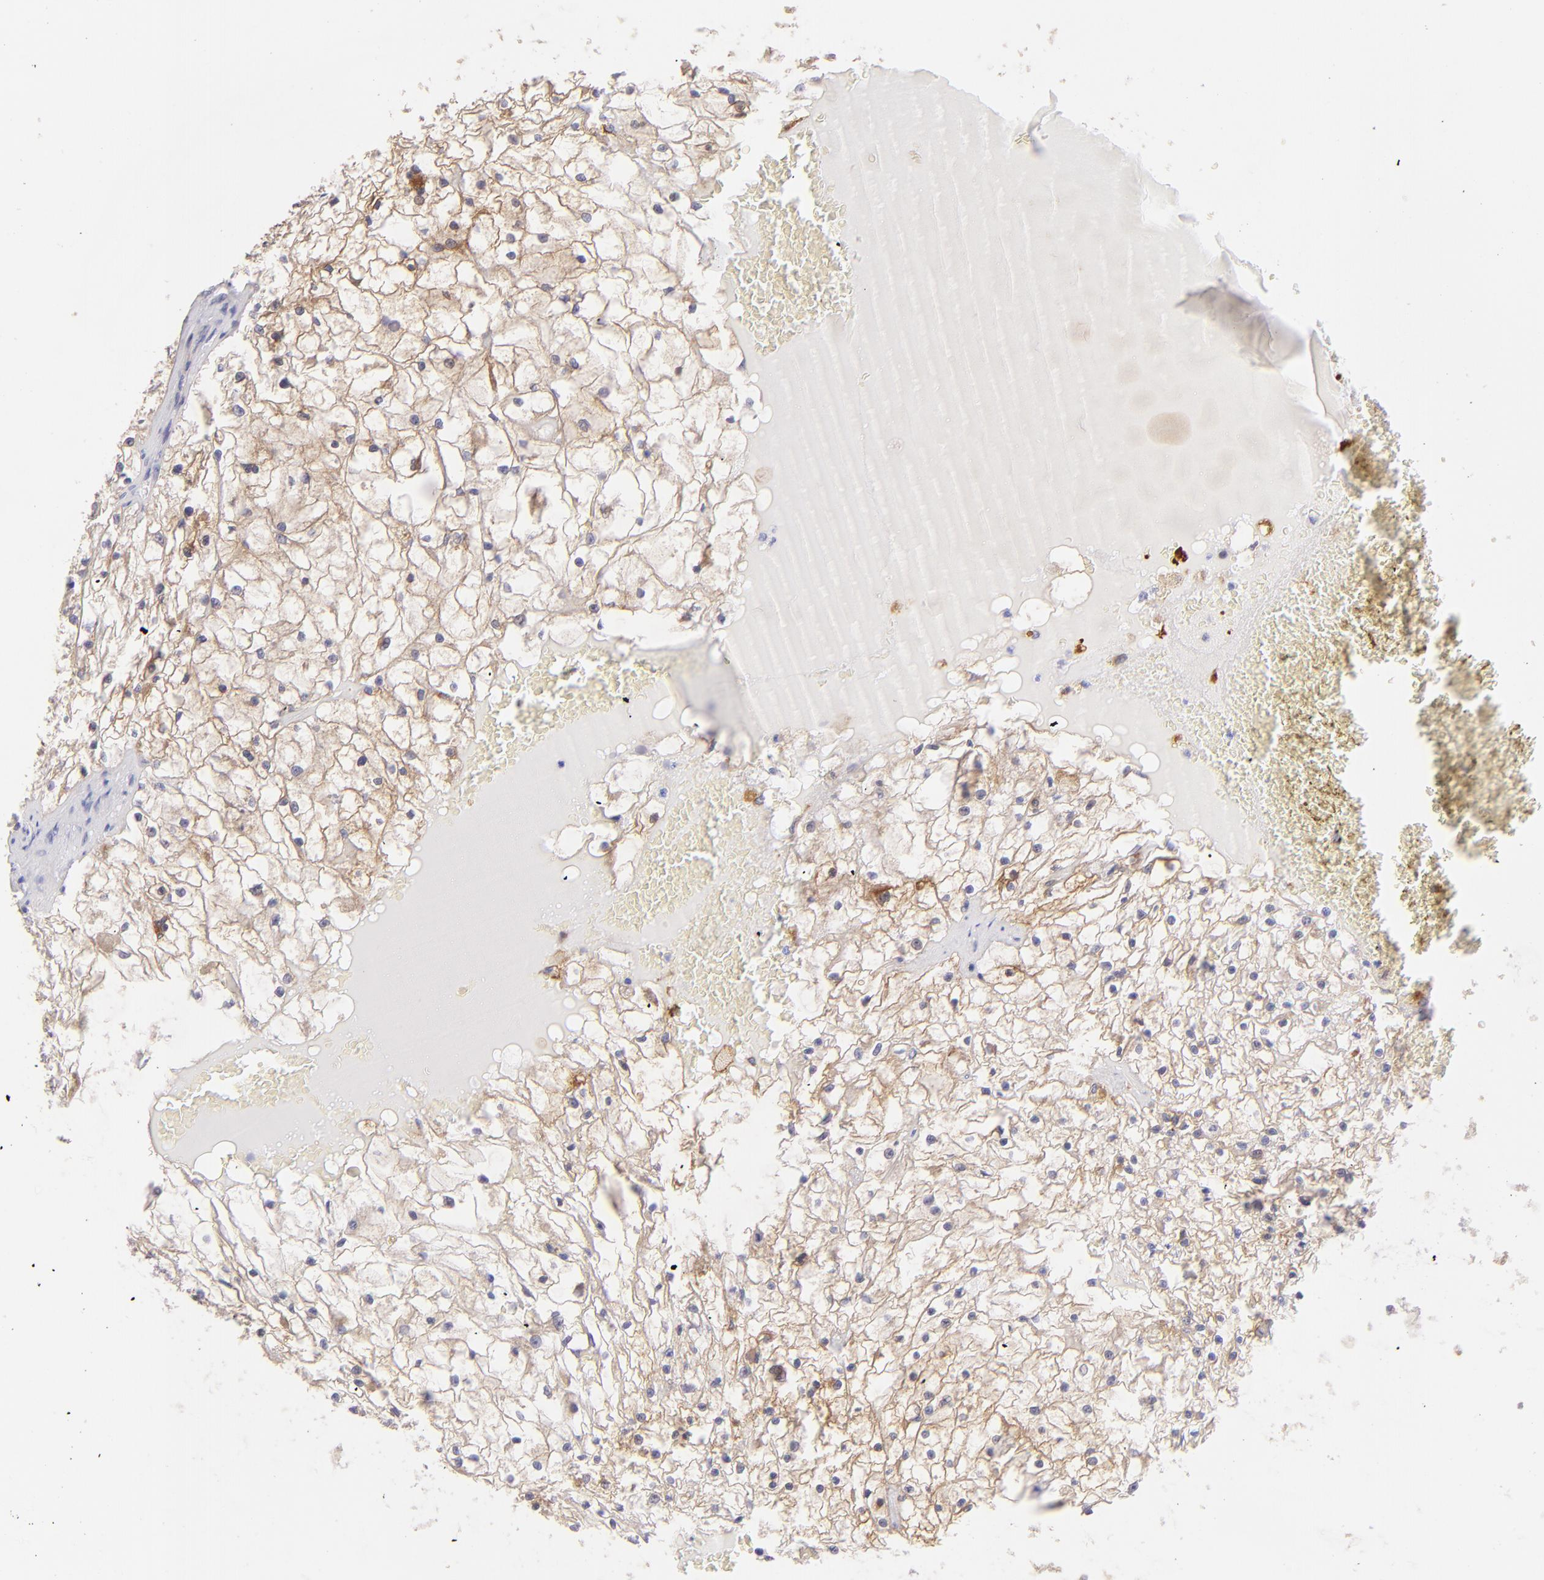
{"staining": {"intensity": "weak", "quantity": ">75%", "location": "cytoplasmic/membranous"}, "tissue": "renal cancer", "cell_type": "Tumor cells", "image_type": "cancer", "snomed": [{"axis": "morphology", "description": "Adenocarcinoma, NOS"}, {"axis": "topography", "description": "Kidney"}], "caption": "Immunohistochemical staining of human renal adenocarcinoma reveals low levels of weak cytoplasmic/membranous staining in about >75% of tumor cells.", "gene": "SH2D4A", "patient": {"sex": "male", "age": 61}}